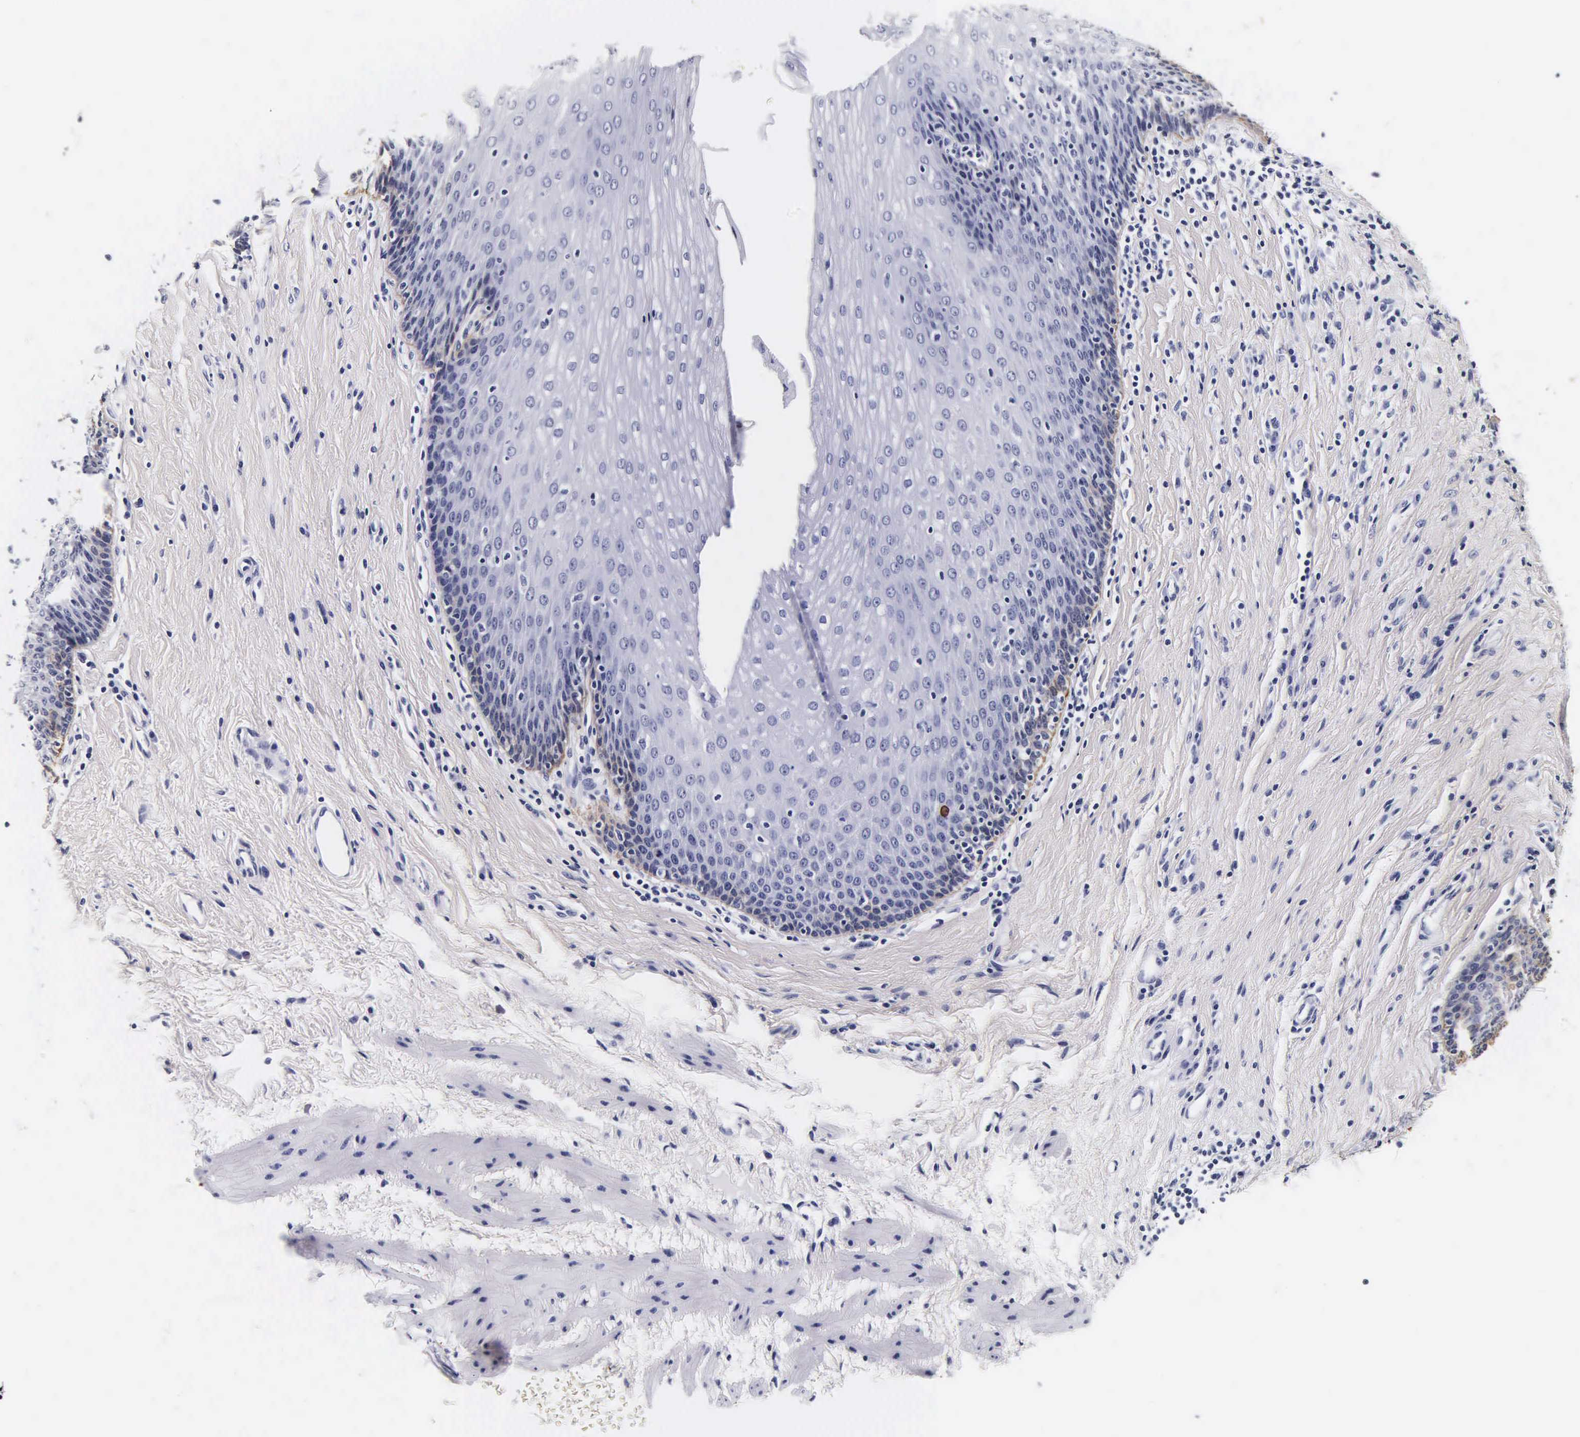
{"staining": {"intensity": "moderate", "quantity": "<25%", "location": "cytoplasmic/membranous"}, "tissue": "esophagus", "cell_type": "Squamous epithelial cells", "image_type": "normal", "snomed": [{"axis": "morphology", "description": "Normal tissue, NOS"}, {"axis": "topography", "description": "Esophagus"}], "caption": "Protein positivity by immunohistochemistry demonstrates moderate cytoplasmic/membranous staining in approximately <25% of squamous epithelial cells in normal esophagus.", "gene": "KRT18", "patient": {"sex": "female", "age": 61}}